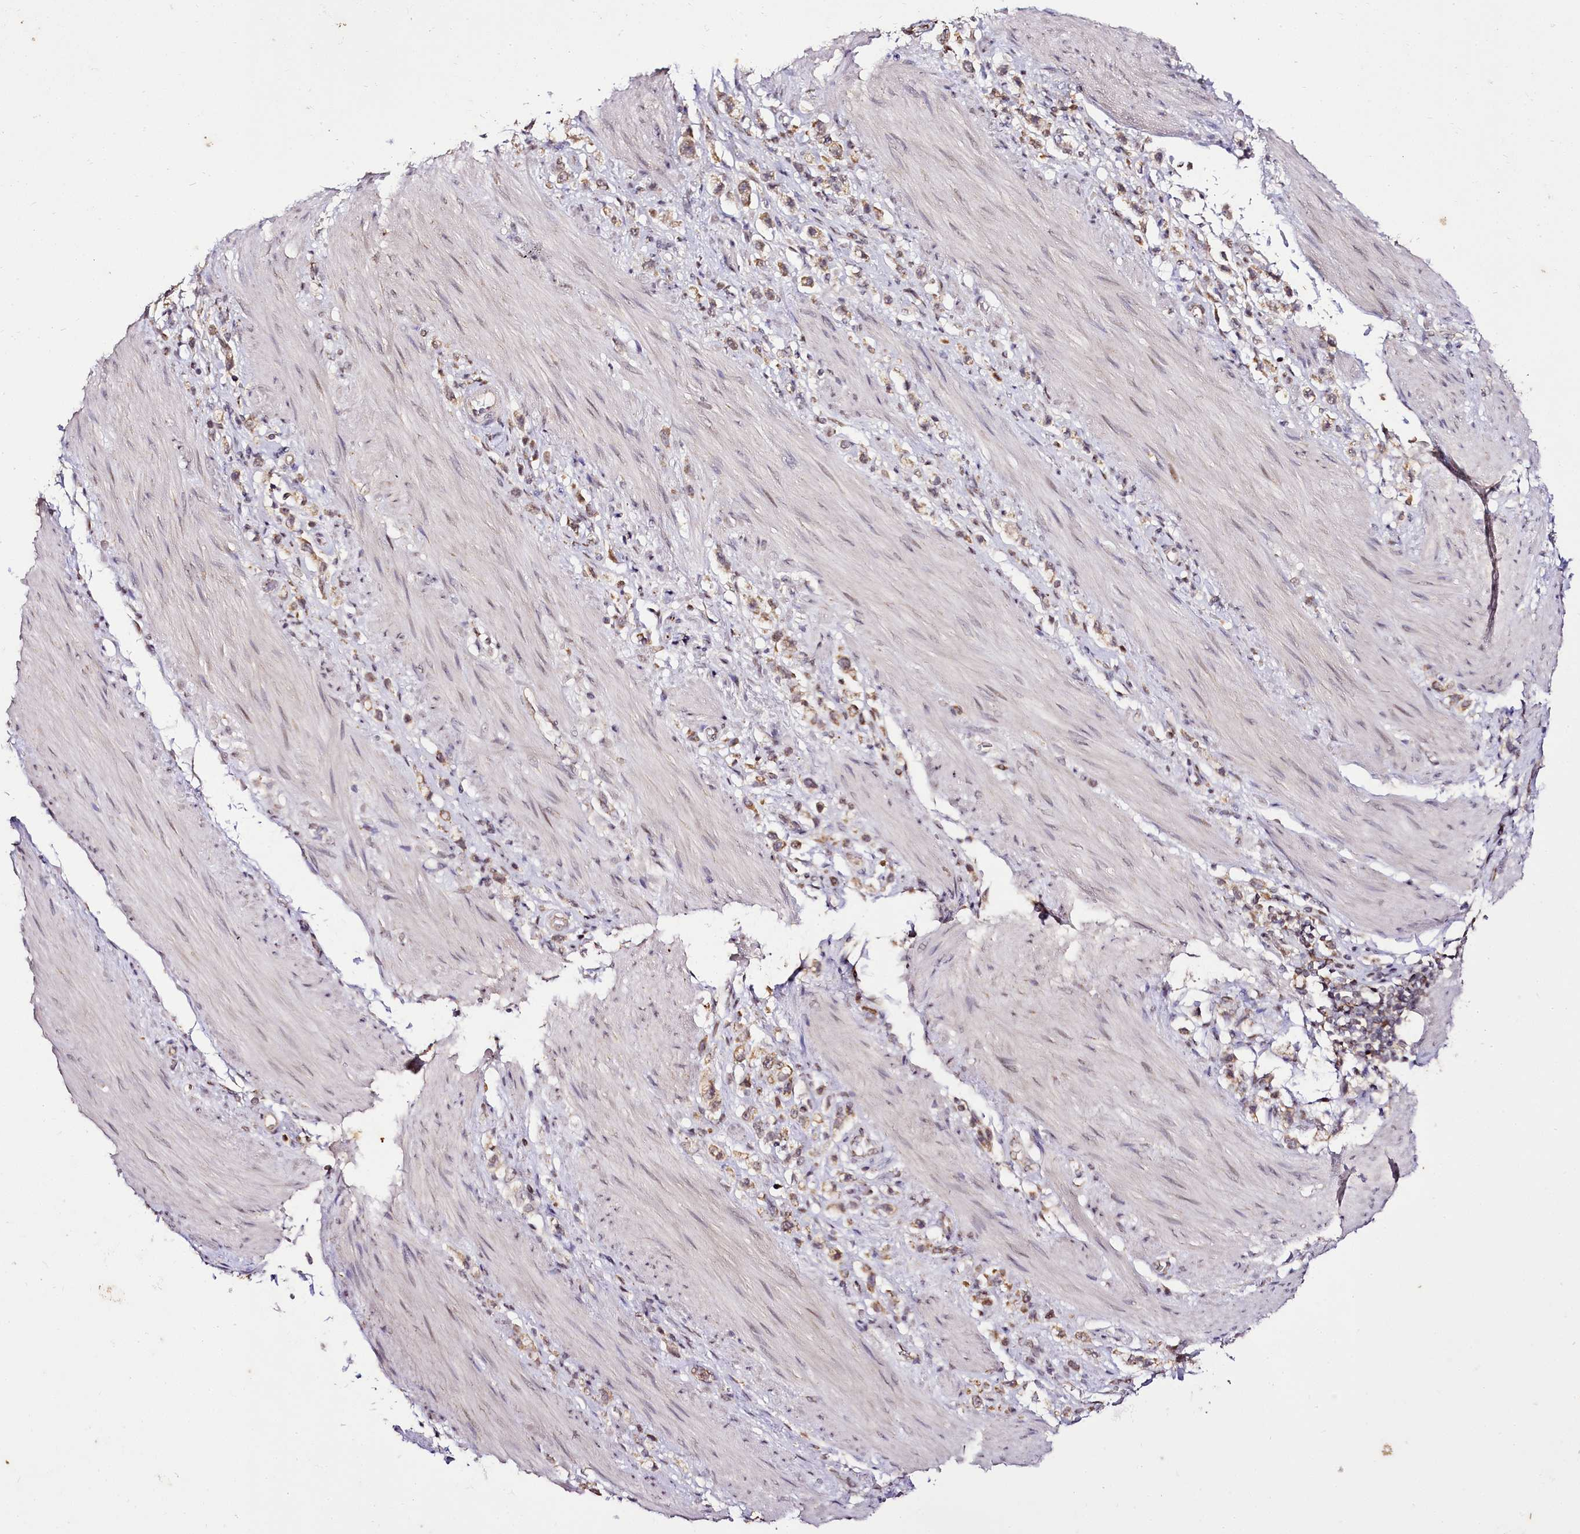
{"staining": {"intensity": "weak", "quantity": ">75%", "location": "cytoplasmic/membranous"}, "tissue": "stomach cancer", "cell_type": "Tumor cells", "image_type": "cancer", "snomed": [{"axis": "morphology", "description": "Adenocarcinoma, NOS"}, {"axis": "topography", "description": "Stomach"}], "caption": "Protein analysis of adenocarcinoma (stomach) tissue reveals weak cytoplasmic/membranous positivity in approximately >75% of tumor cells.", "gene": "EDIL3", "patient": {"sex": "female", "age": 65}}